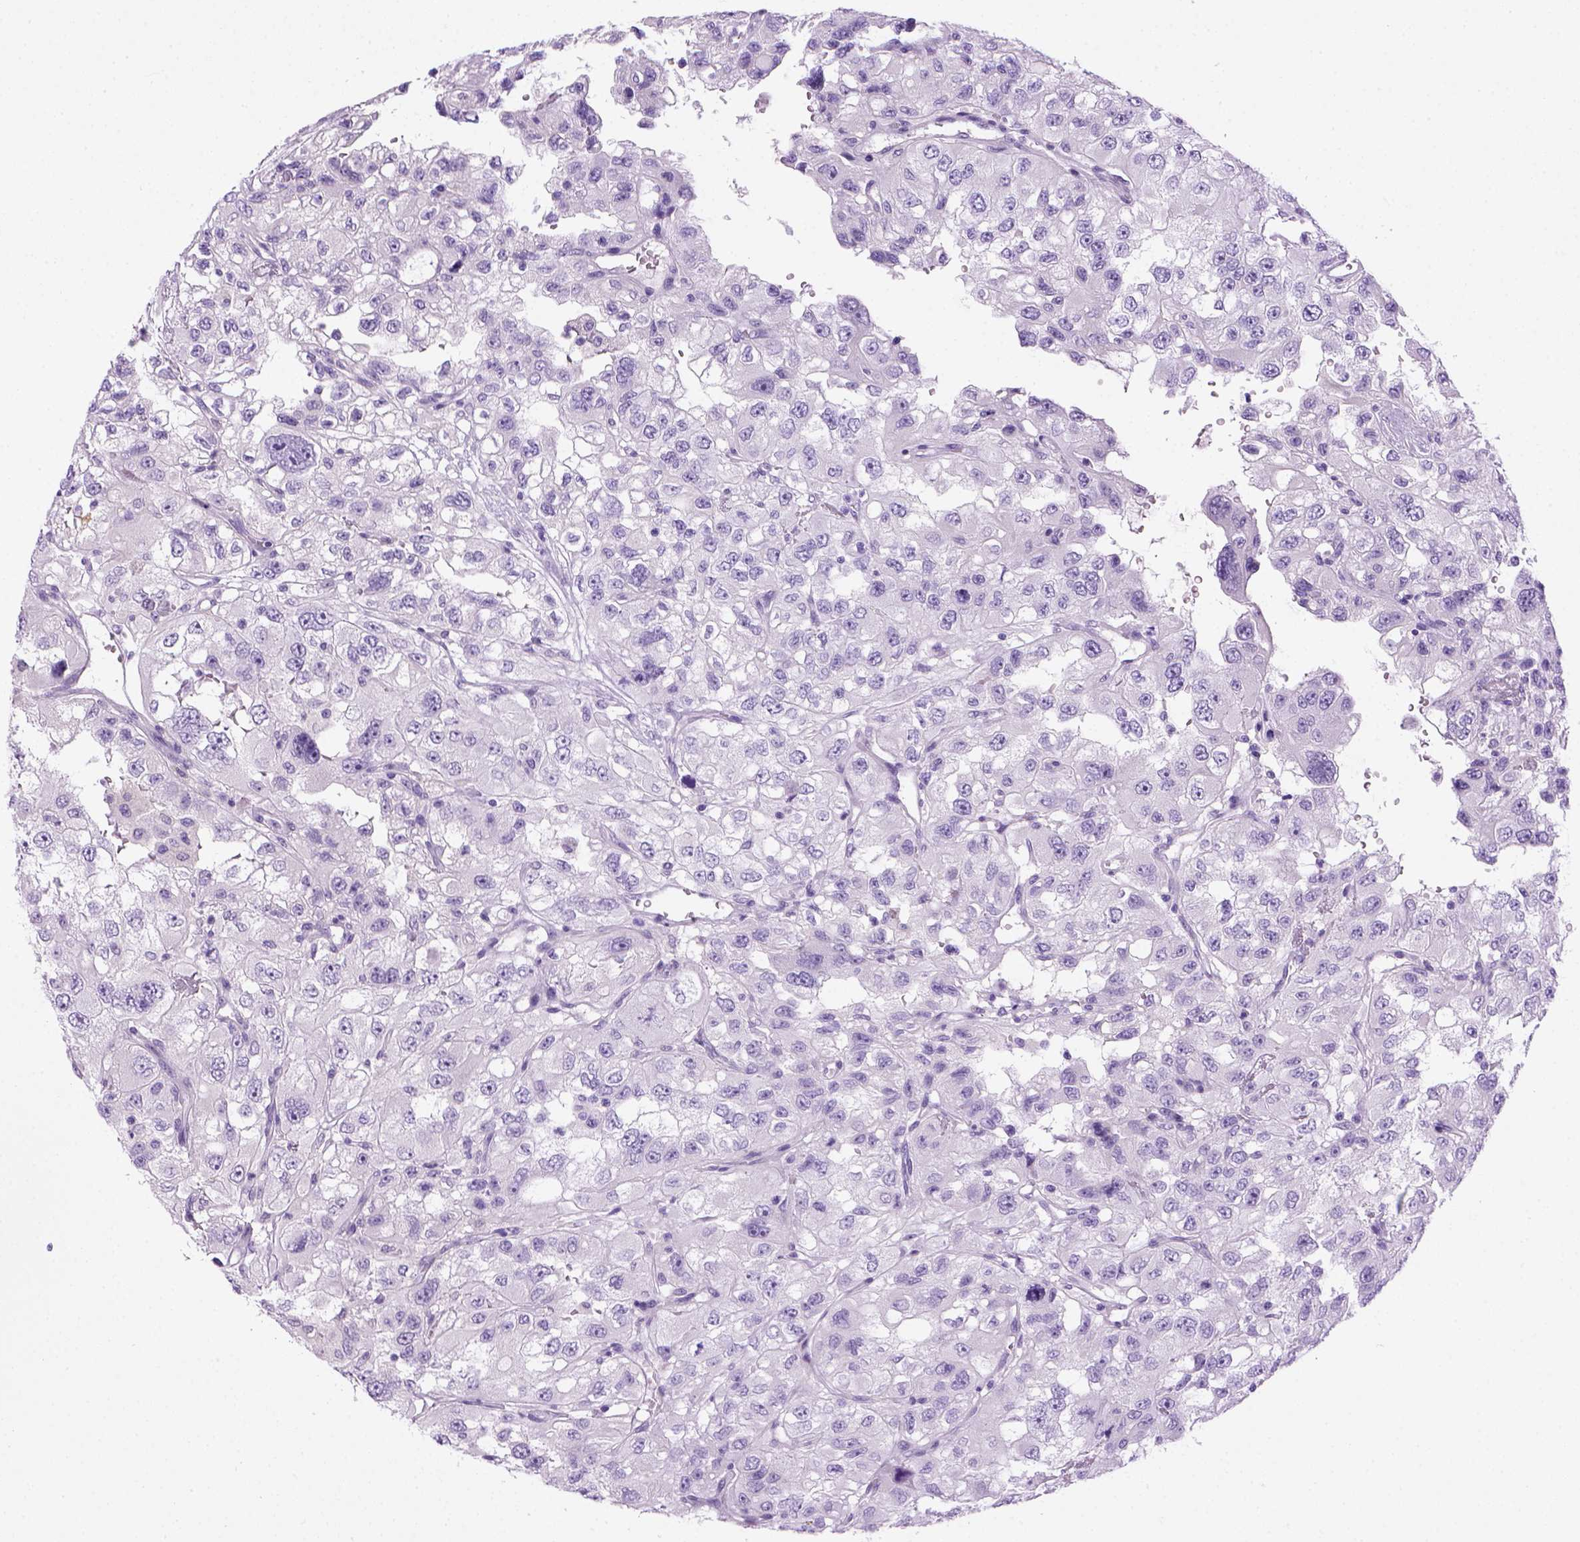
{"staining": {"intensity": "negative", "quantity": "none", "location": "none"}, "tissue": "renal cancer", "cell_type": "Tumor cells", "image_type": "cancer", "snomed": [{"axis": "morphology", "description": "Adenocarcinoma, NOS"}, {"axis": "topography", "description": "Kidney"}], "caption": "The immunohistochemistry photomicrograph has no significant staining in tumor cells of renal cancer (adenocarcinoma) tissue. Nuclei are stained in blue.", "gene": "SGCG", "patient": {"sex": "male", "age": 64}}